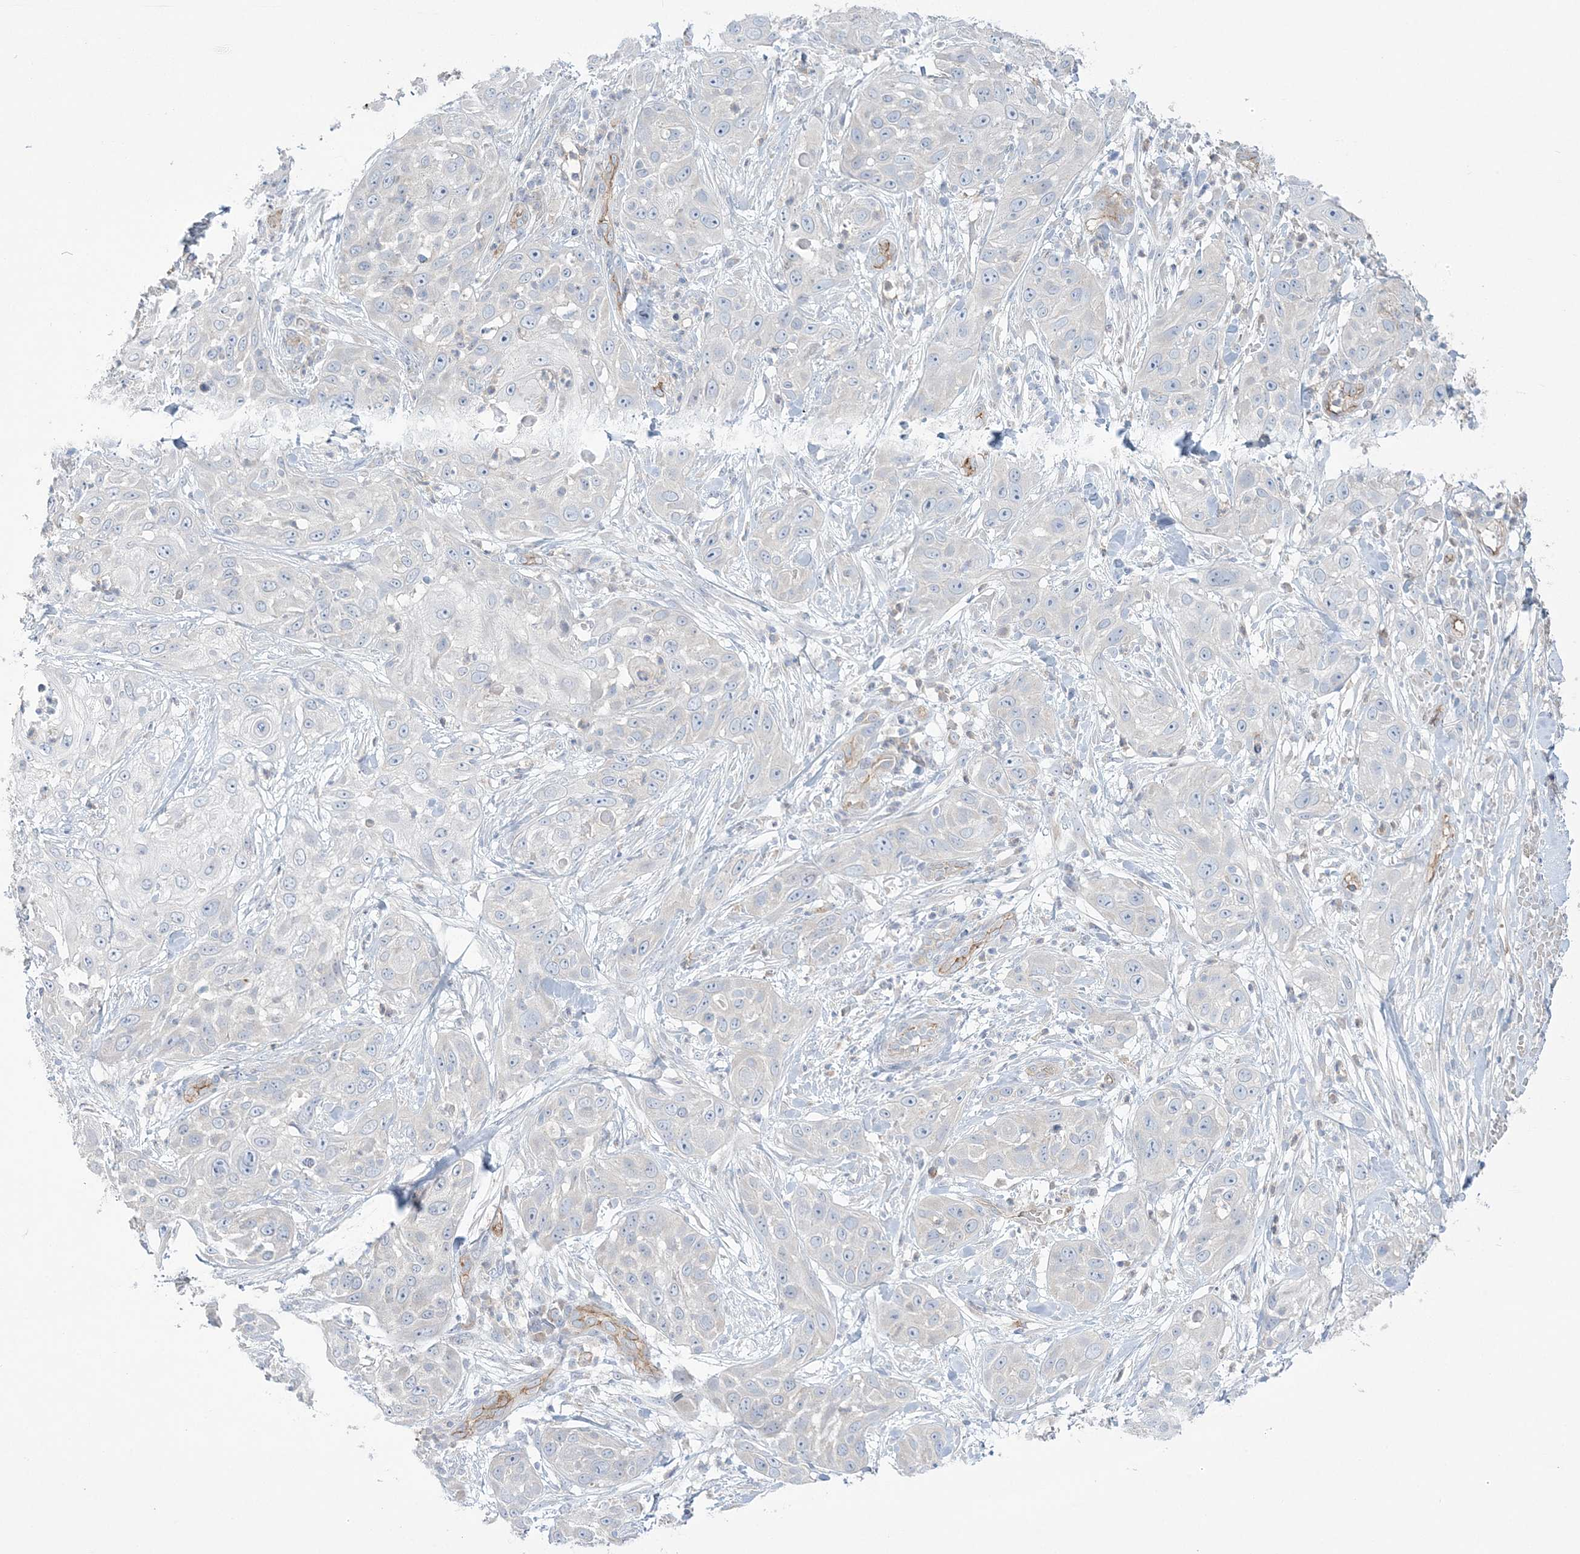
{"staining": {"intensity": "negative", "quantity": "none", "location": "none"}, "tissue": "skin cancer", "cell_type": "Tumor cells", "image_type": "cancer", "snomed": [{"axis": "morphology", "description": "Squamous cell carcinoma, NOS"}, {"axis": "topography", "description": "Skin"}], "caption": "High power microscopy photomicrograph of an immunohistochemistry histopathology image of skin cancer (squamous cell carcinoma), revealing no significant staining in tumor cells. (Immunohistochemistry, brightfield microscopy, high magnification).", "gene": "FARSB", "patient": {"sex": "female", "age": 44}}